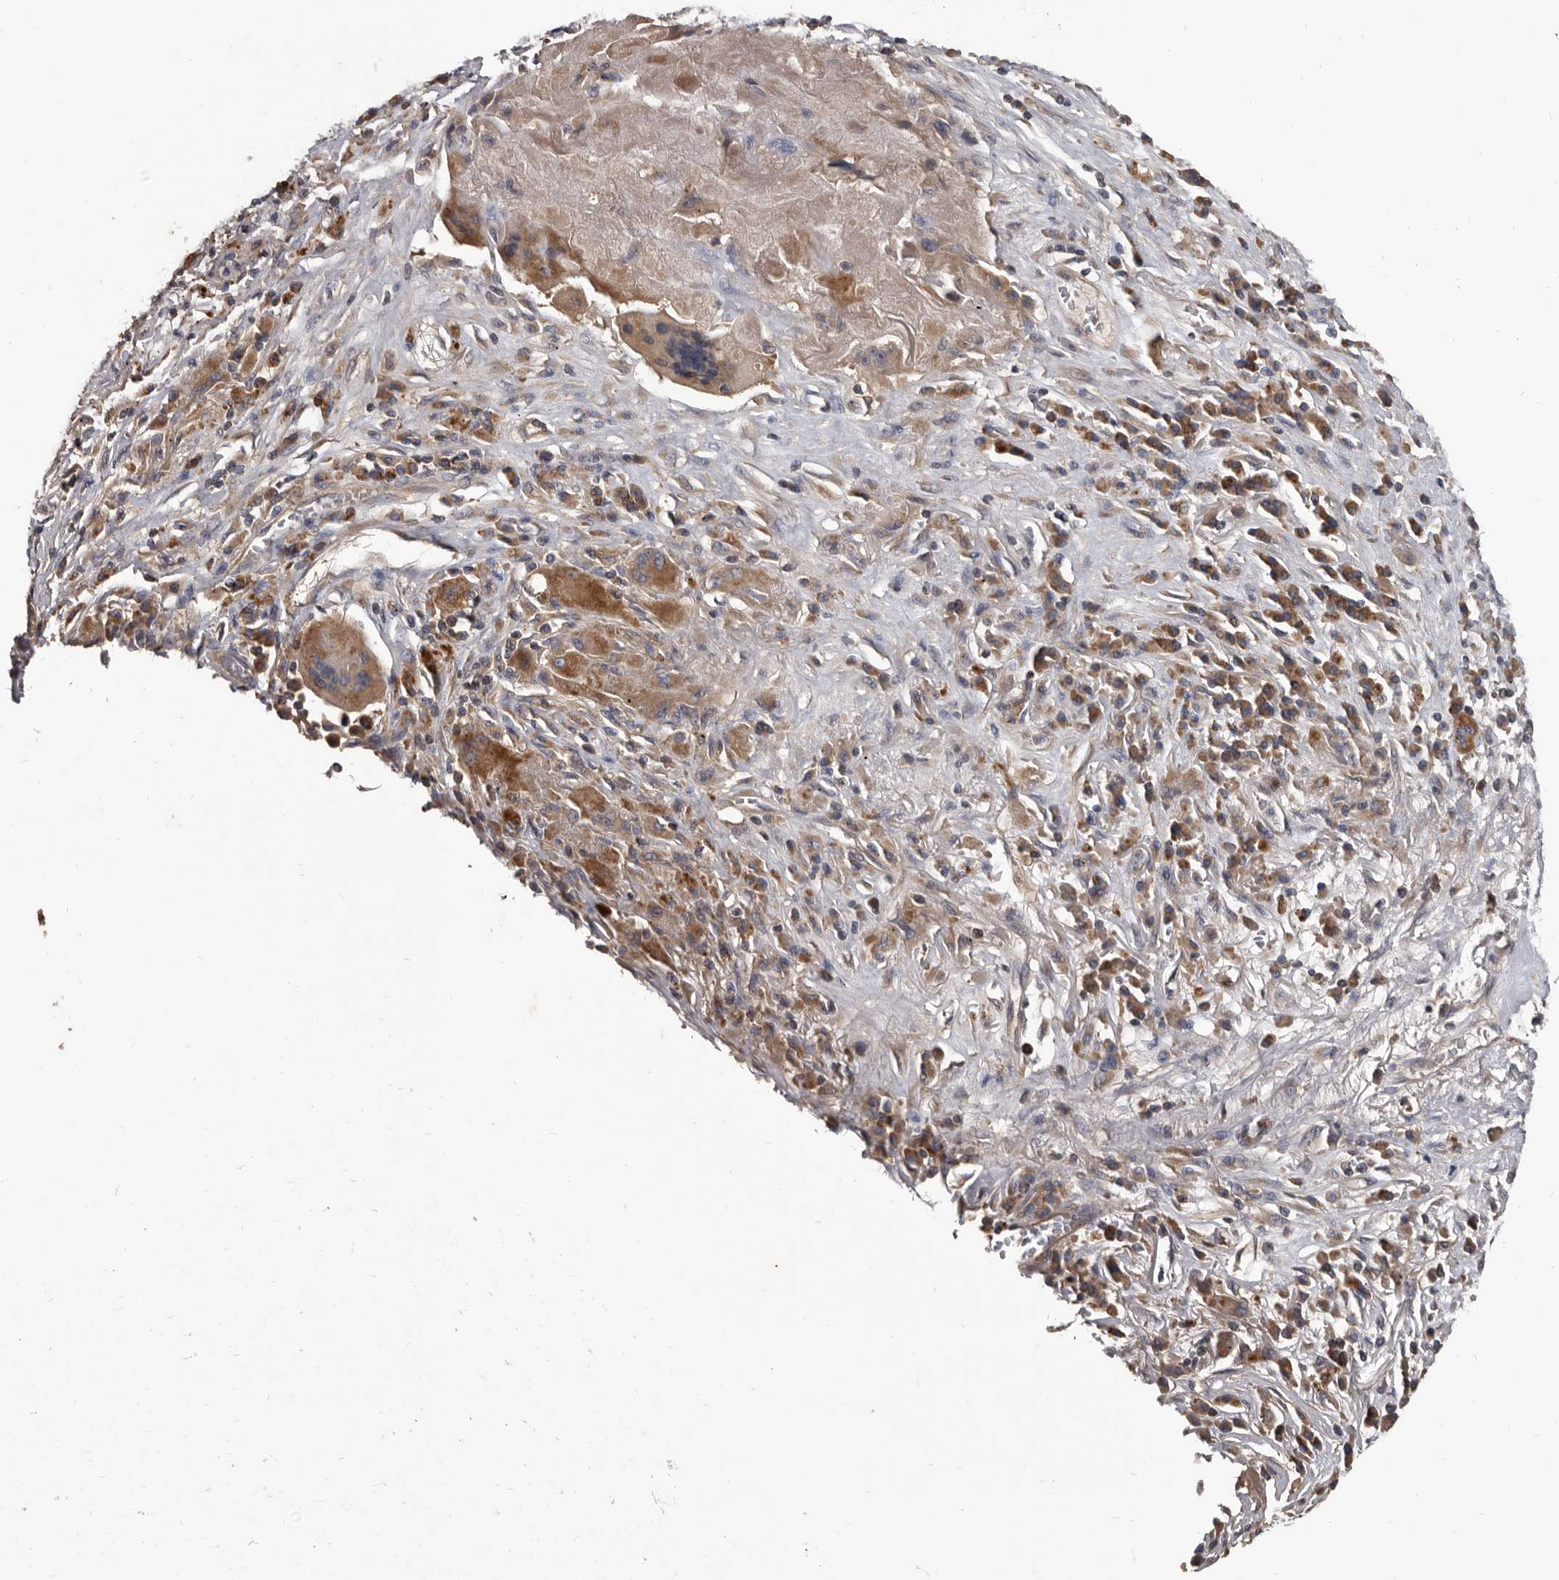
{"staining": {"intensity": "moderate", "quantity": ">75%", "location": "cytoplasmic/membranous"}, "tissue": "lung cancer", "cell_type": "Tumor cells", "image_type": "cancer", "snomed": [{"axis": "morphology", "description": "Squamous cell carcinoma, NOS"}, {"axis": "topography", "description": "Lung"}], "caption": "This is a photomicrograph of immunohistochemistry staining of squamous cell carcinoma (lung), which shows moderate staining in the cytoplasmic/membranous of tumor cells.", "gene": "ALDH5A1", "patient": {"sex": "male", "age": 61}}